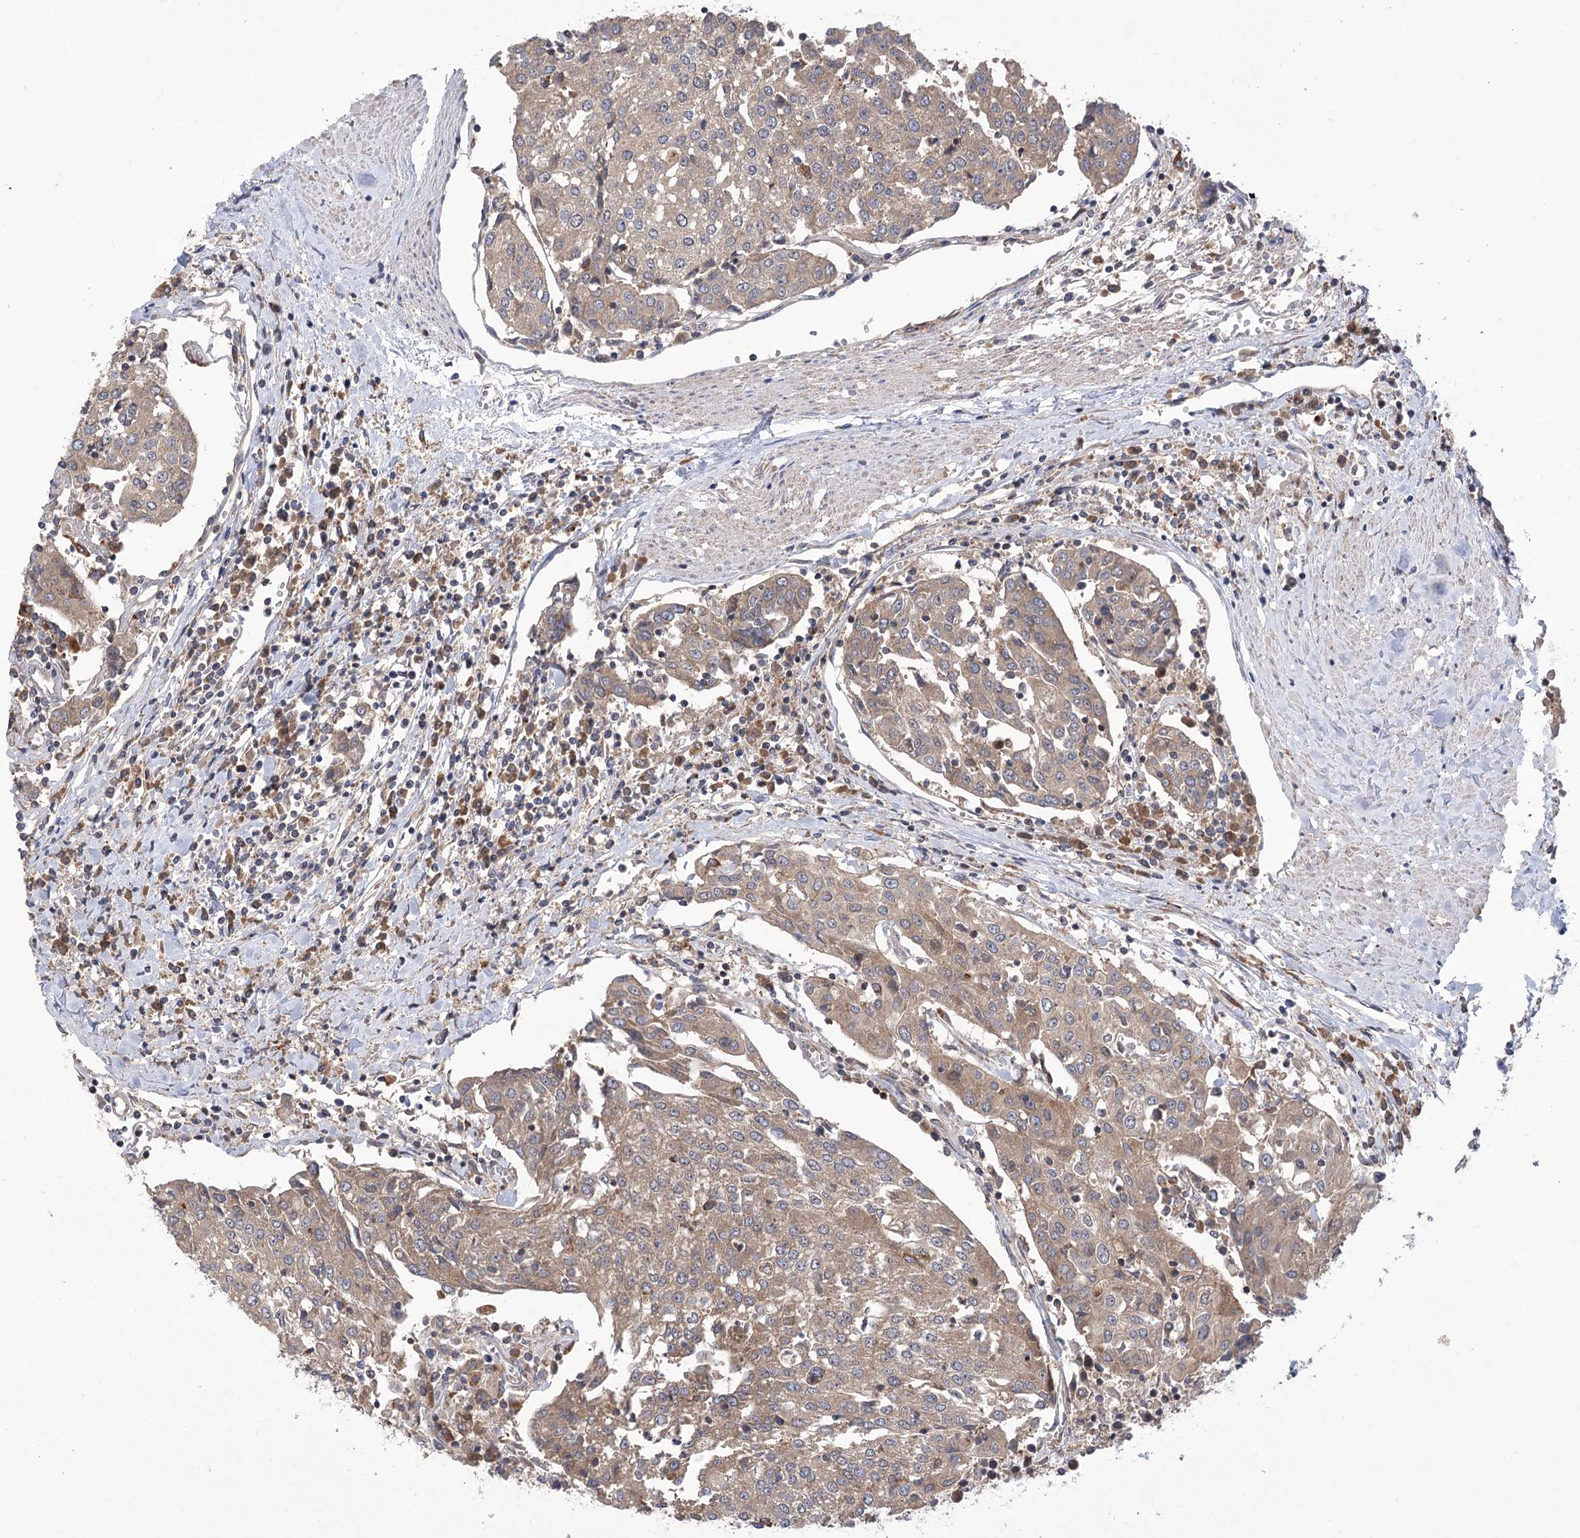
{"staining": {"intensity": "weak", "quantity": ">75%", "location": "cytoplasmic/membranous"}, "tissue": "urothelial cancer", "cell_type": "Tumor cells", "image_type": "cancer", "snomed": [{"axis": "morphology", "description": "Urothelial carcinoma, High grade"}, {"axis": "topography", "description": "Urinary bladder"}], "caption": "Urothelial cancer stained for a protein (brown) shows weak cytoplasmic/membranous positive expression in approximately >75% of tumor cells.", "gene": "VPS37B", "patient": {"sex": "female", "age": 85}}